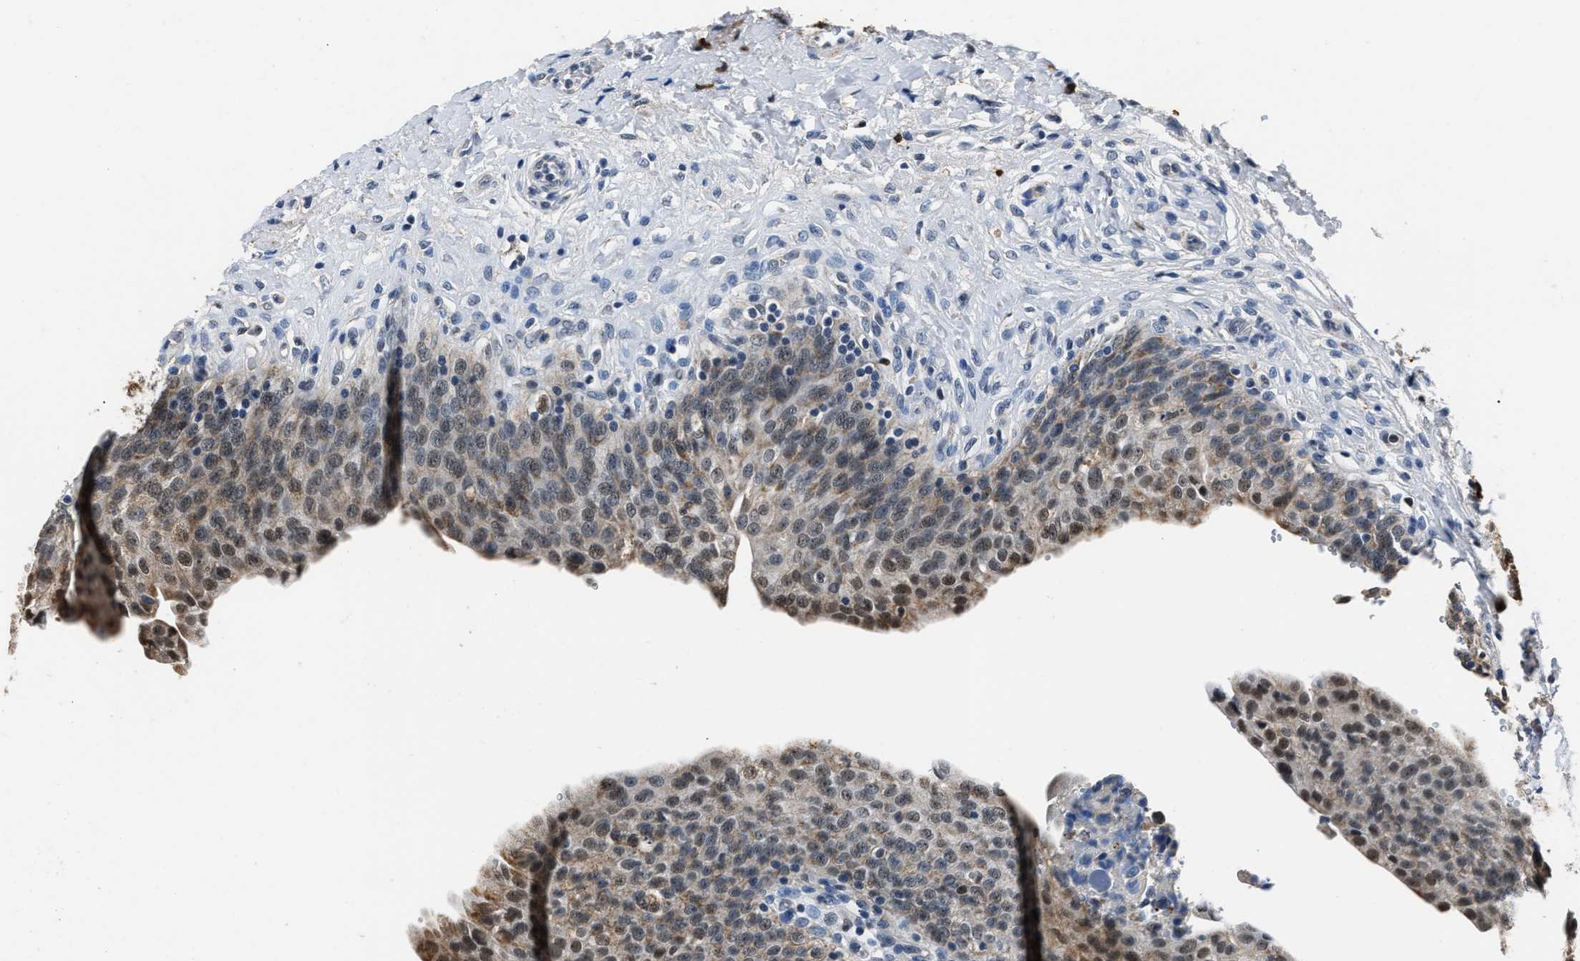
{"staining": {"intensity": "moderate", "quantity": "25%-75%", "location": "cytoplasmic/membranous,nuclear"}, "tissue": "urinary bladder", "cell_type": "Urothelial cells", "image_type": "normal", "snomed": [{"axis": "morphology", "description": "Urothelial carcinoma, High grade"}, {"axis": "topography", "description": "Urinary bladder"}], "caption": "A brown stain shows moderate cytoplasmic/membranous,nuclear expression of a protein in urothelial cells of benign human urinary bladder. Immunohistochemistry (ihc) stains the protein of interest in brown and the nuclei are stained blue.", "gene": "NSUN5", "patient": {"sex": "male", "age": 46}}